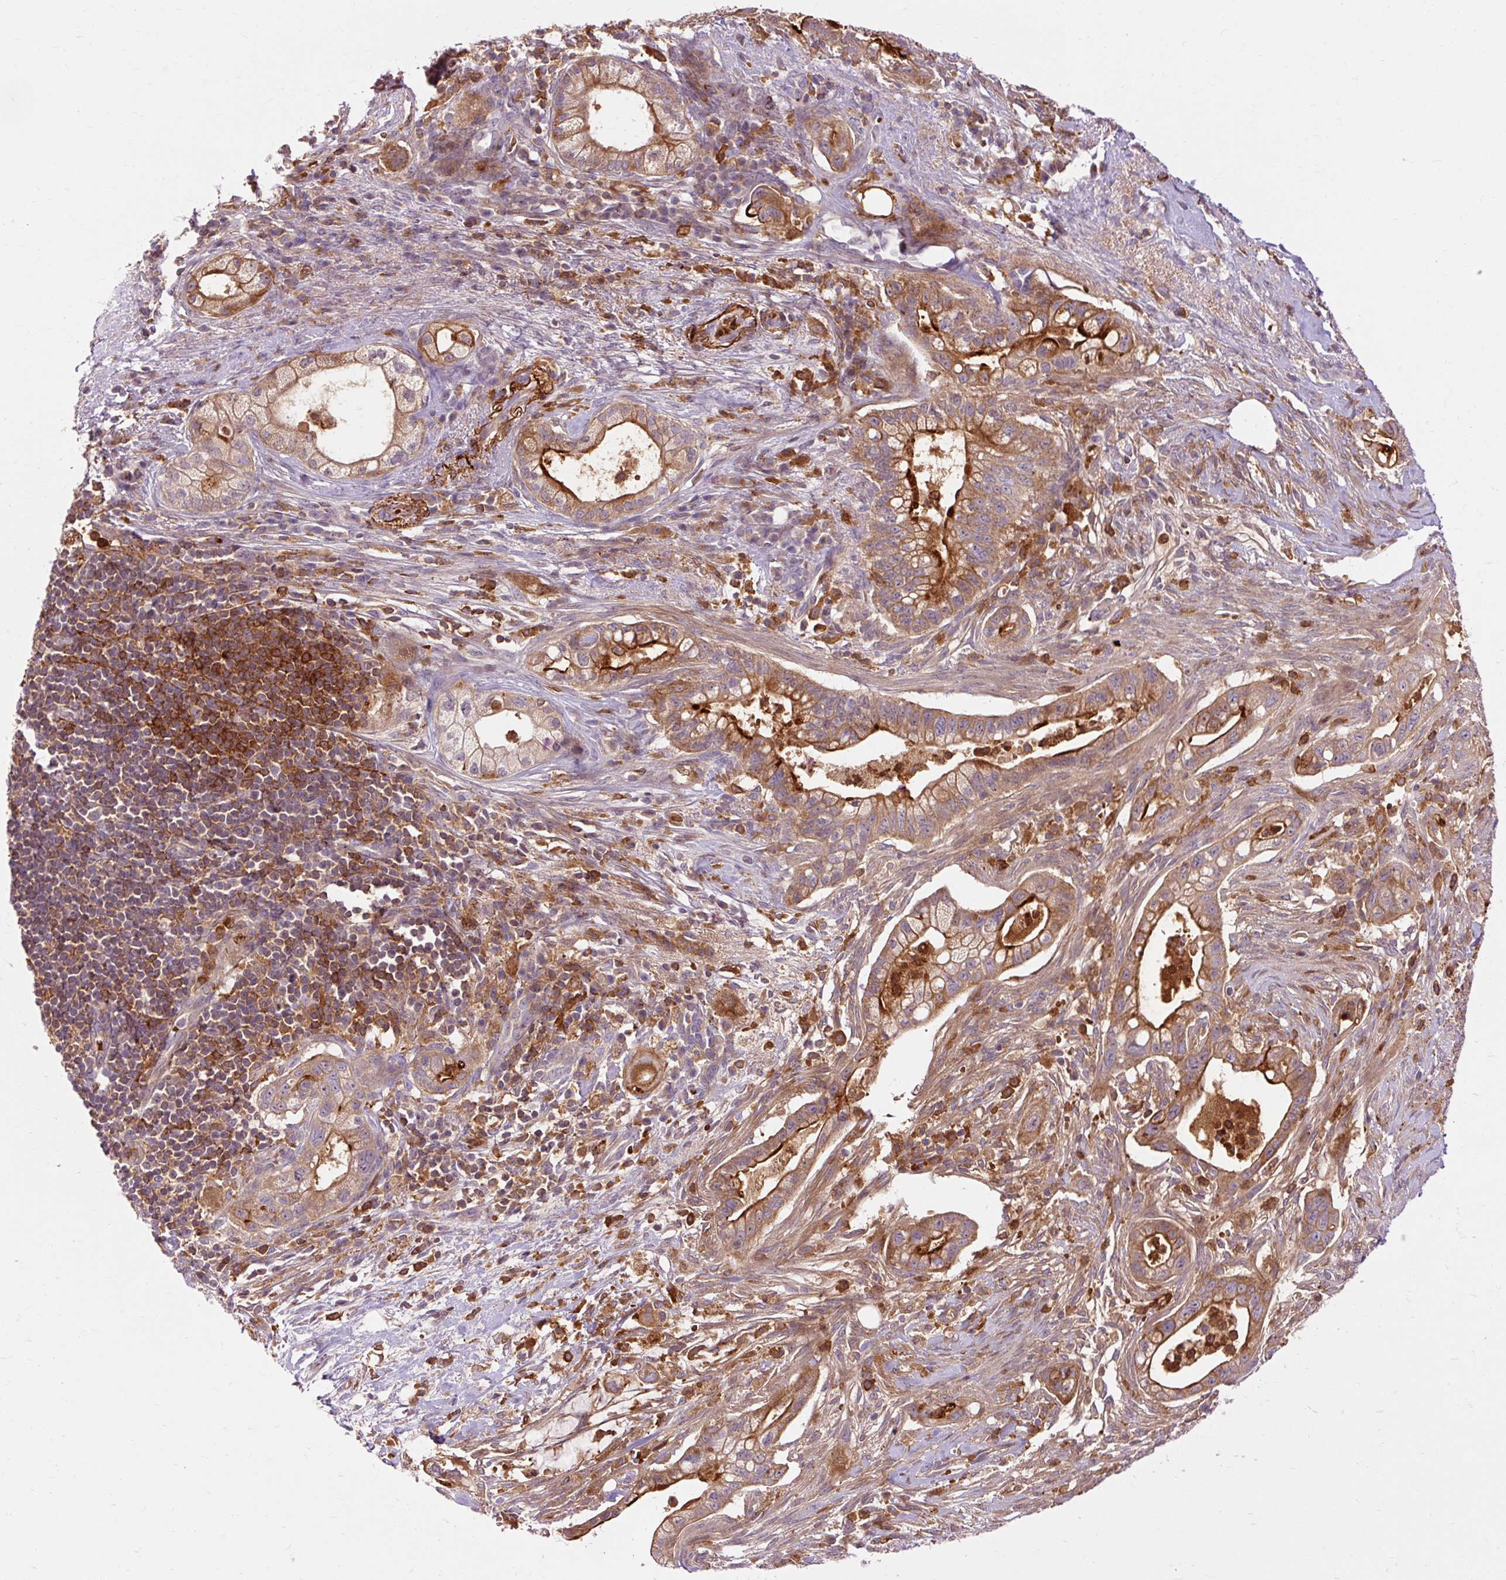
{"staining": {"intensity": "strong", "quantity": ">75%", "location": "cytoplasmic/membranous"}, "tissue": "pancreatic cancer", "cell_type": "Tumor cells", "image_type": "cancer", "snomed": [{"axis": "morphology", "description": "Adenocarcinoma, NOS"}, {"axis": "topography", "description": "Pancreas"}], "caption": "Immunohistochemical staining of pancreatic cancer reveals high levels of strong cytoplasmic/membranous protein positivity in approximately >75% of tumor cells. The protein is stained brown, and the nuclei are stained in blue (DAB (3,3'-diaminobenzidine) IHC with brightfield microscopy, high magnification).", "gene": "CEBPZ", "patient": {"sex": "male", "age": 44}}